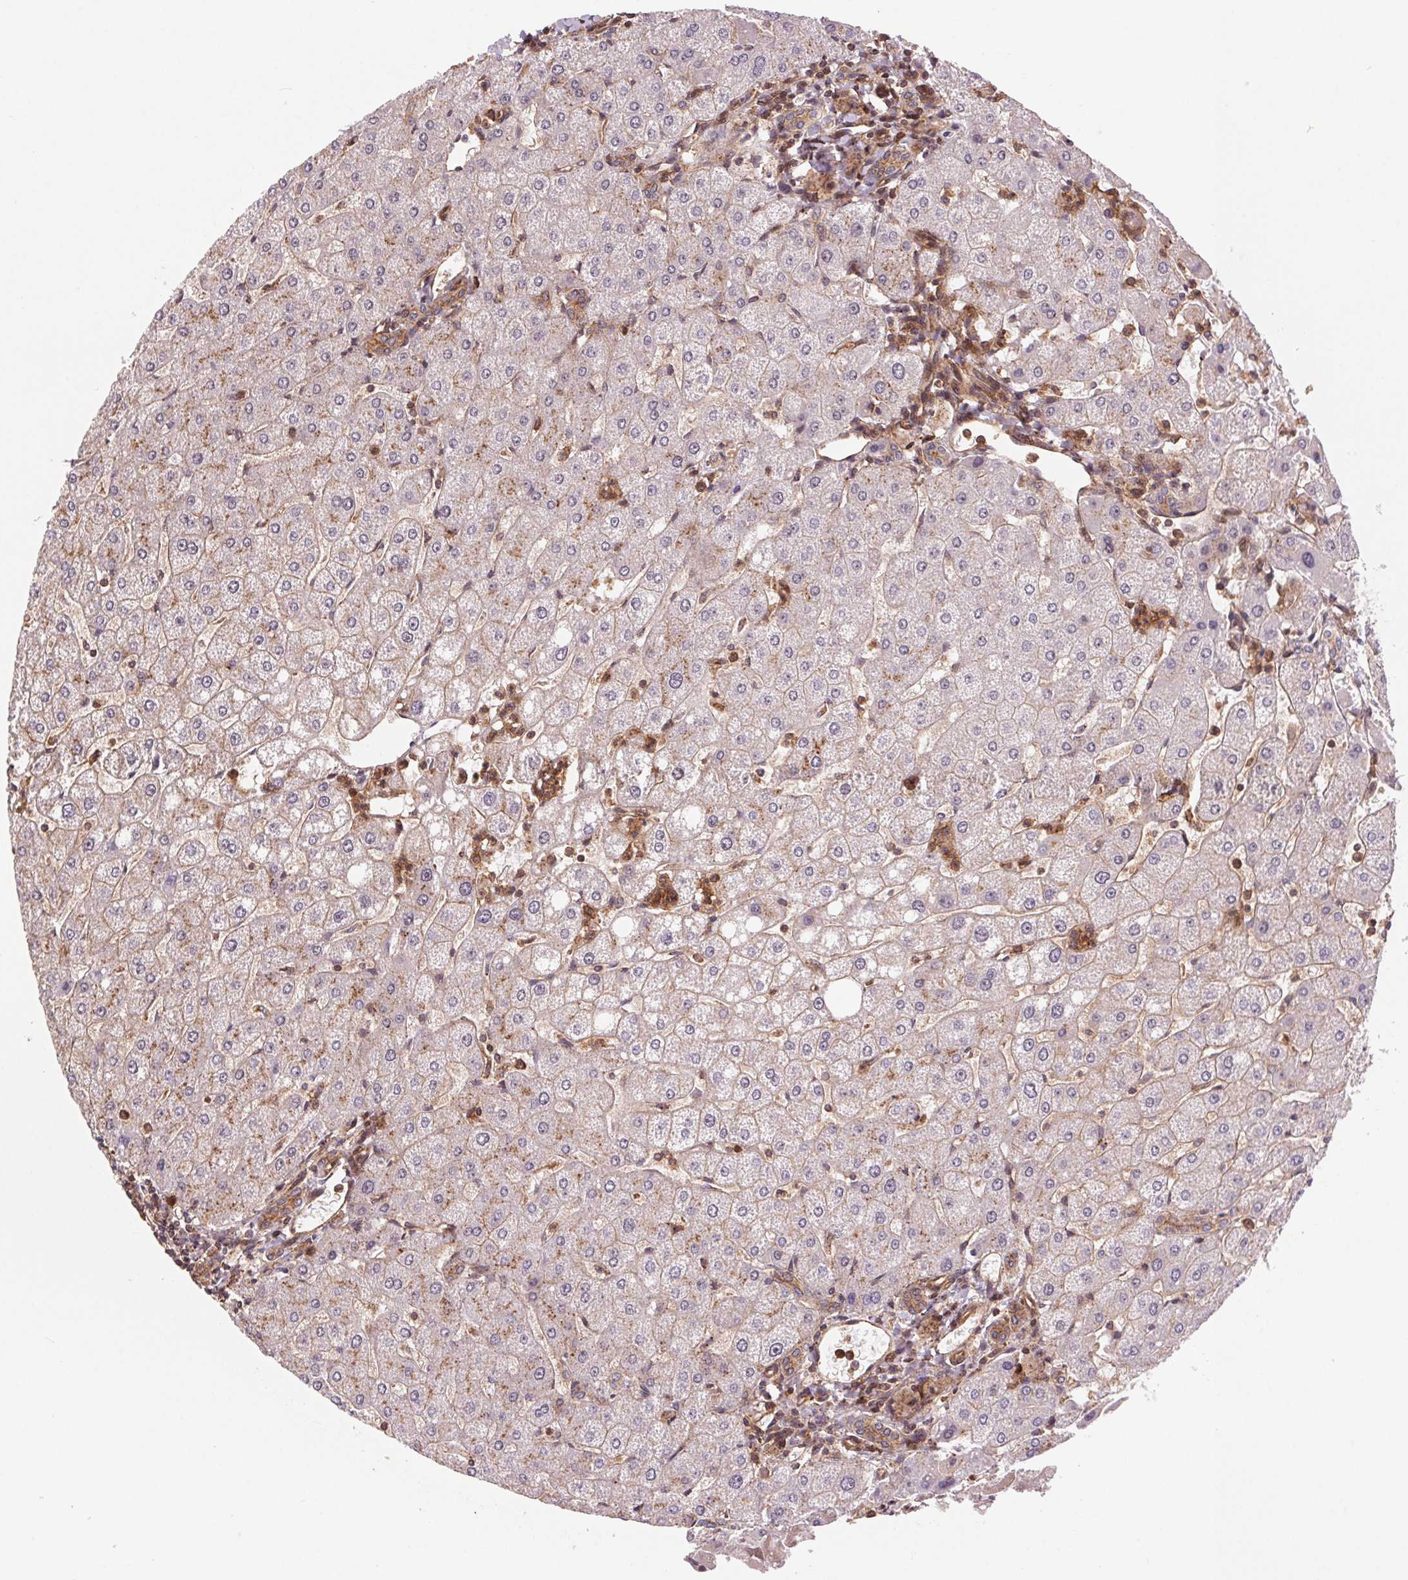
{"staining": {"intensity": "weak", "quantity": ">75%", "location": "cytoplasmic/membranous"}, "tissue": "liver", "cell_type": "Cholangiocytes", "image_type": "normal", "snomed": [{"axis": "morphology", "description": "Normal tissue, NOS"}, {"axis": "topography", "description": "Liver"}], "caption": "Immunohistochemistry (IHC) image of unremarkable human liver stained for a protein (brown), which demonstrates low levels of weak cytoplasmic/membranous positivity in about >75% of cholangiocytes.", "gene": "CHMP4B", "patient": {"sex": "male", "age": 67}}